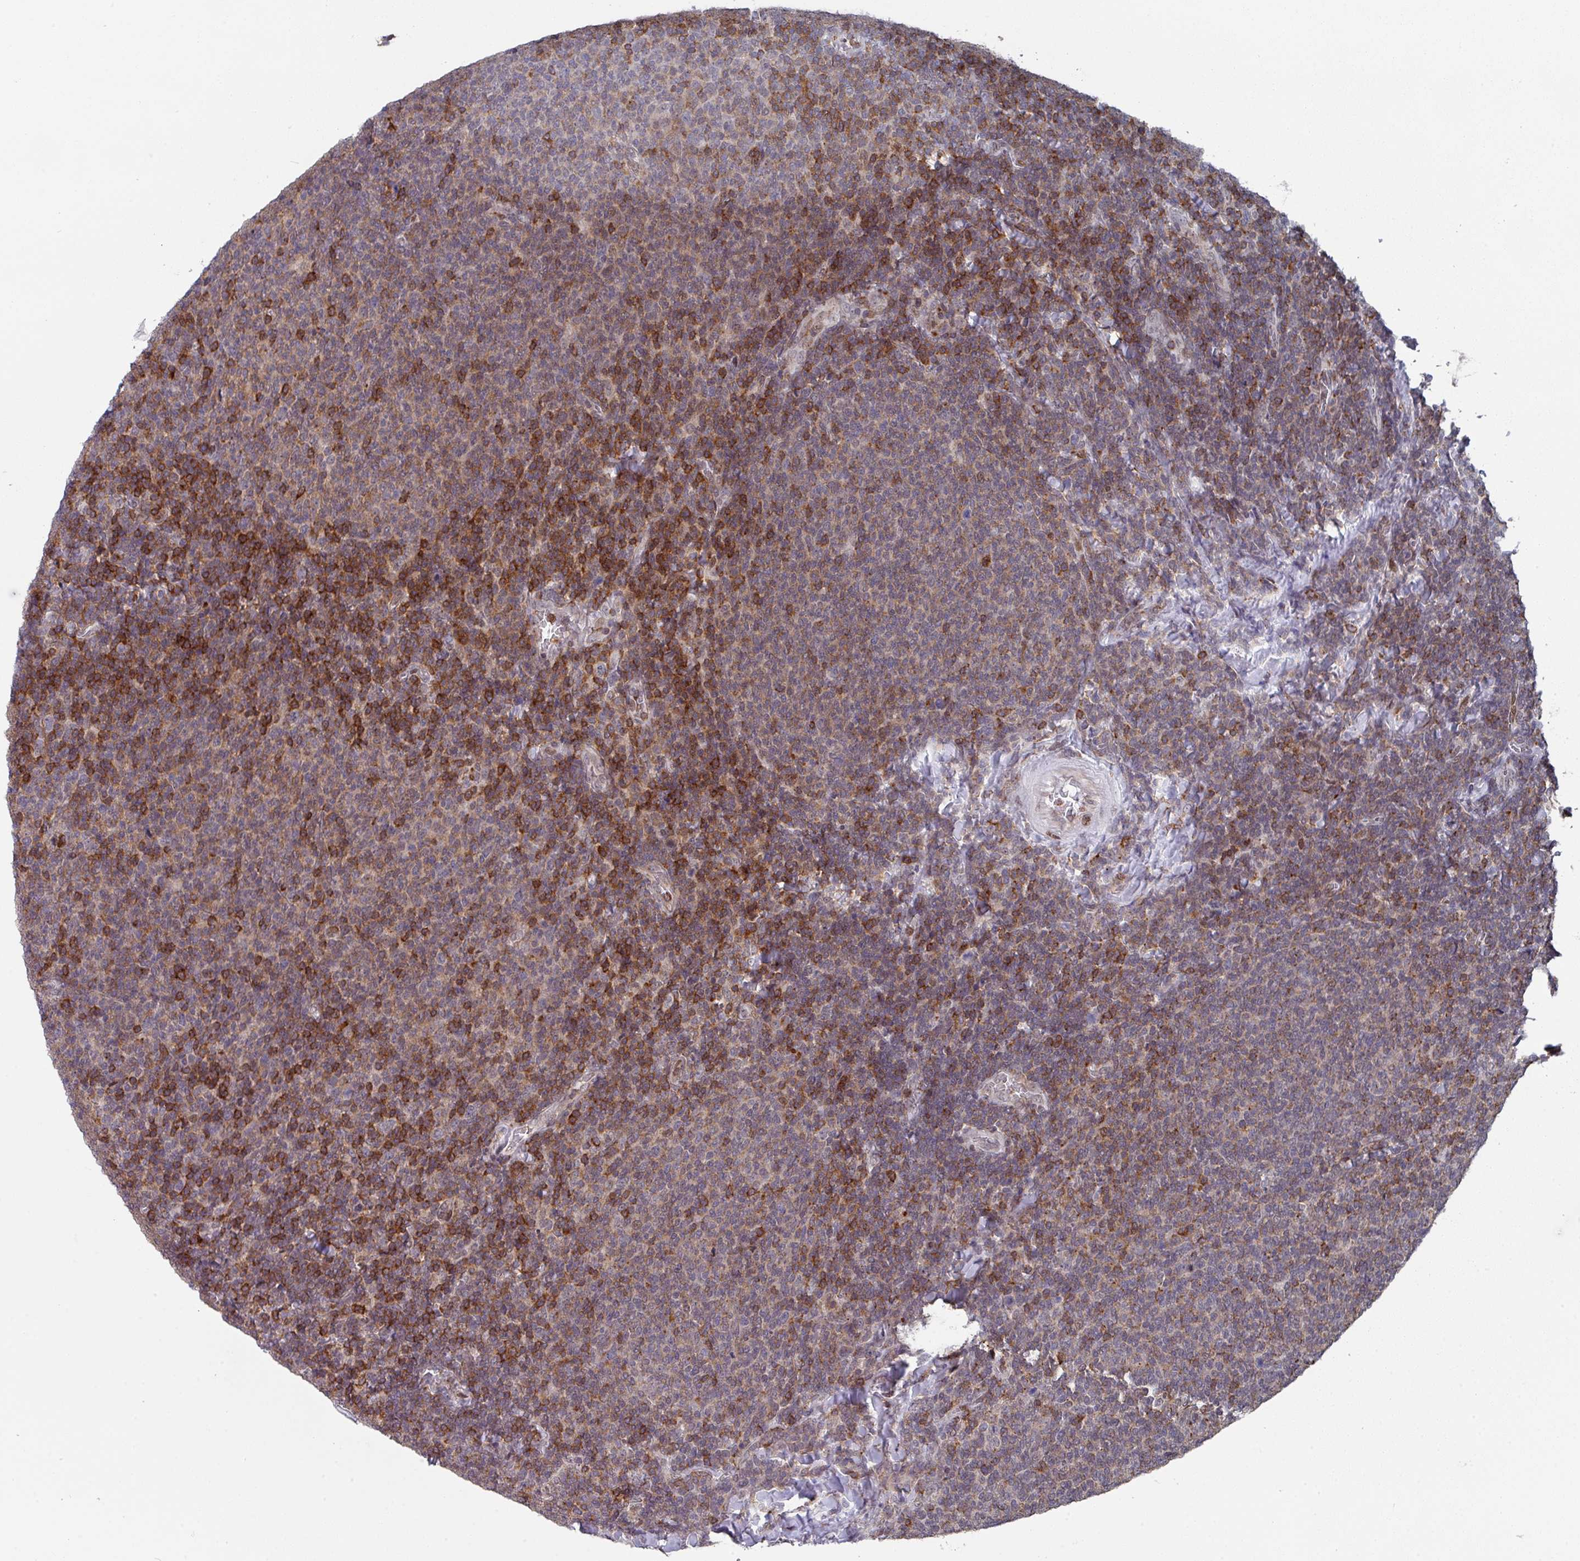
{"staining": {"intensity": "moderate", "quantity": "25%-75%", "location": "cytoplasmic/membranous"}, "tissue": "lymphoma", "cell_type": "Tumor cells", "image_type": "cancer", "snomed": [{"axis": "morphology", "description": "Malignant lymphoma, non-Hodgkin's type, Low grade"}, {"axis": "topography", "description": "Lymph node"}], "caption": "A high-resolution micrograph shows immunohistochemistry (IHC) staining of lymphoma, which reveals moderate cytoplasmic/membranous expression in about 25%-75% of tumor cells.", "gene": "RASAL3", "patient": {"sex": "male", "age": 52}}